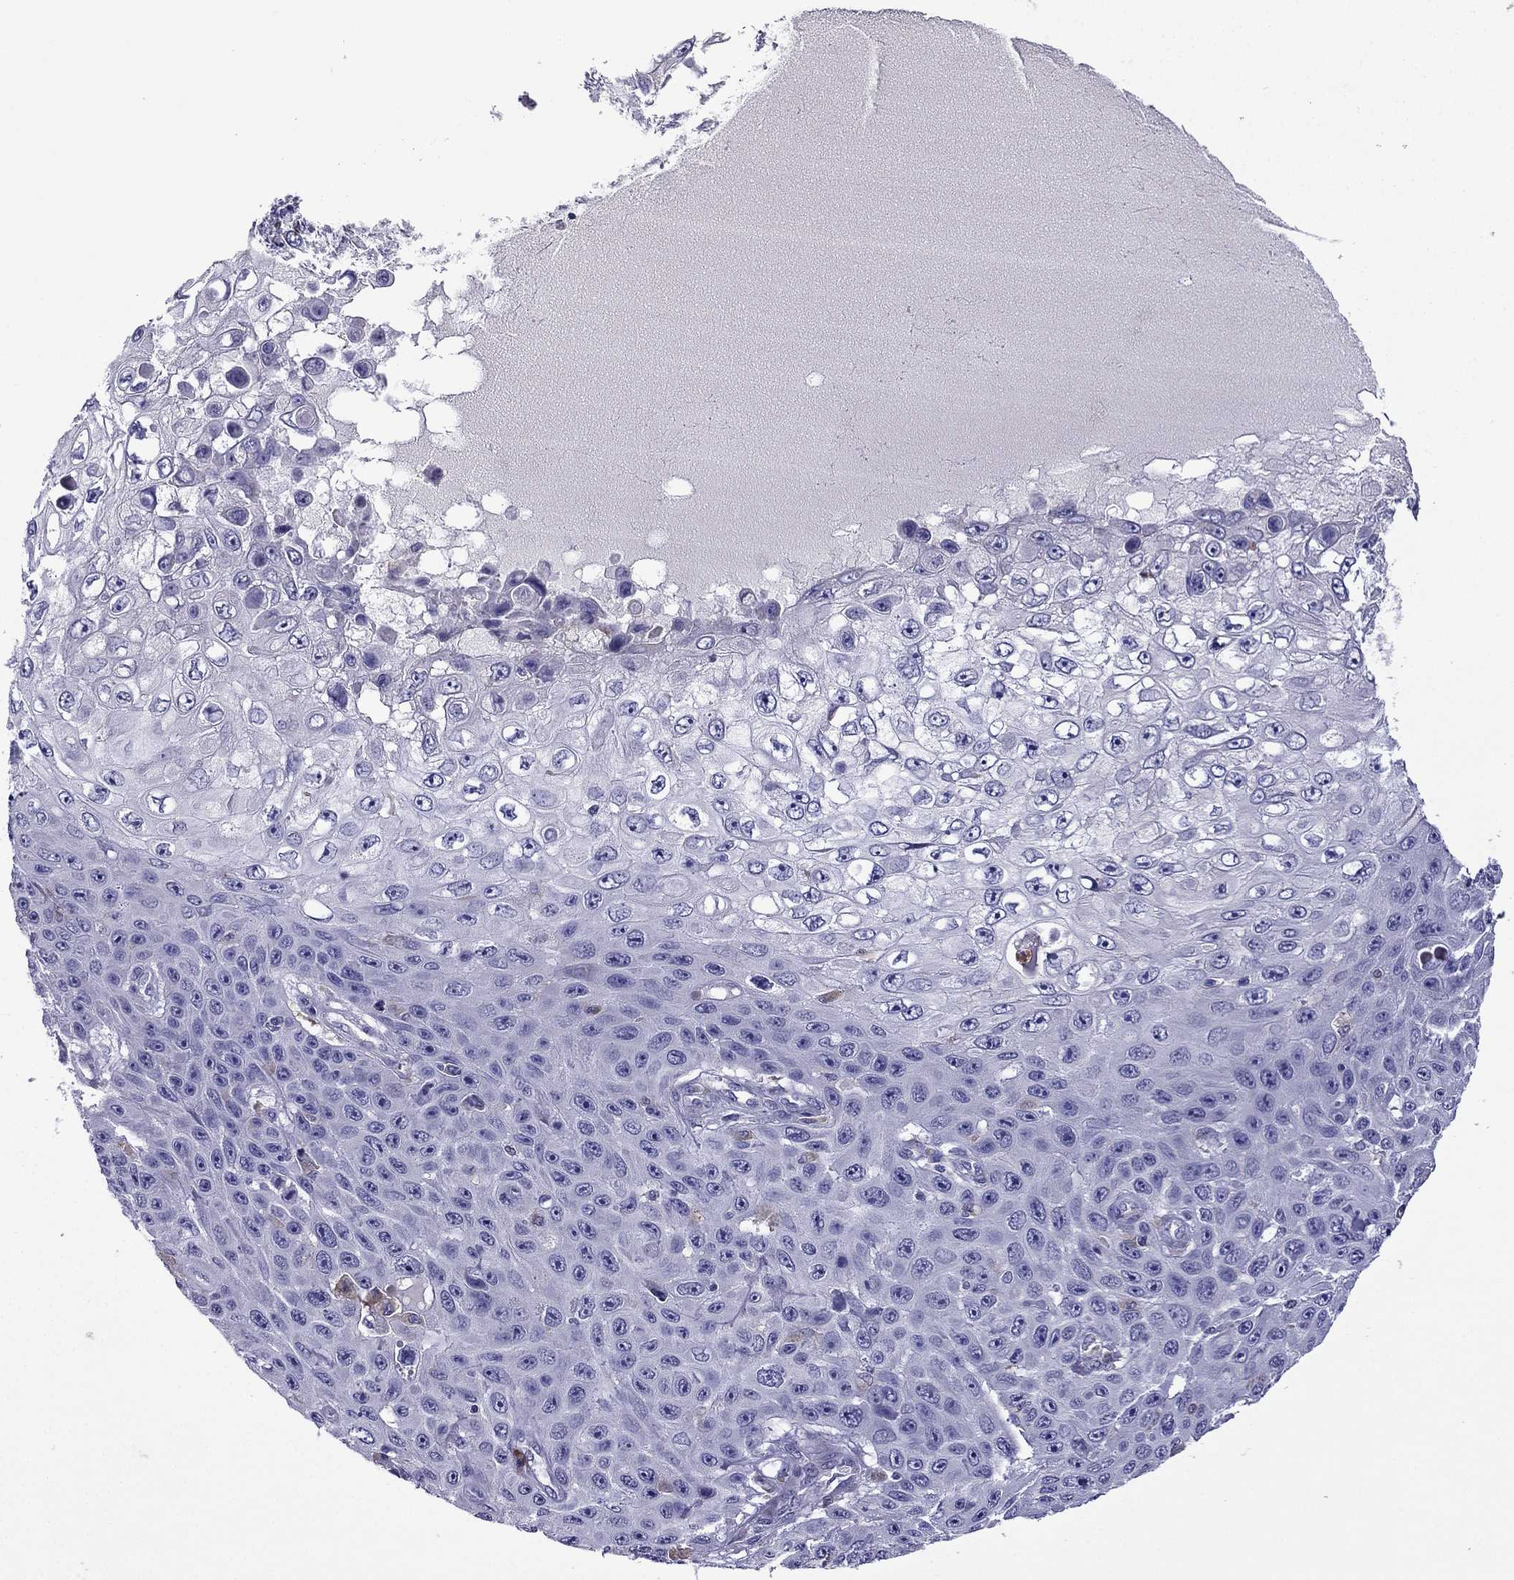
{"staining": {"intensity": "negative", "quantity": "none", "location": "none"}, "tissue": "skin cancer", "cell_type": "Tumor cells", "image_type": "cancer", "snomed": [{"axis": "morphology", "description": "Squamous cell carcinoma, NOS"}, {"axis": "topography", "description": "Skin"}], "caption": "There is no significant staining in tumor cells of squamous cell carcinoma (skin). (DAB IHC visualized using brightfield microscopy, high magnification).", "gene": "TSSK4", "patient": {"sex": "male", "age": 82}}